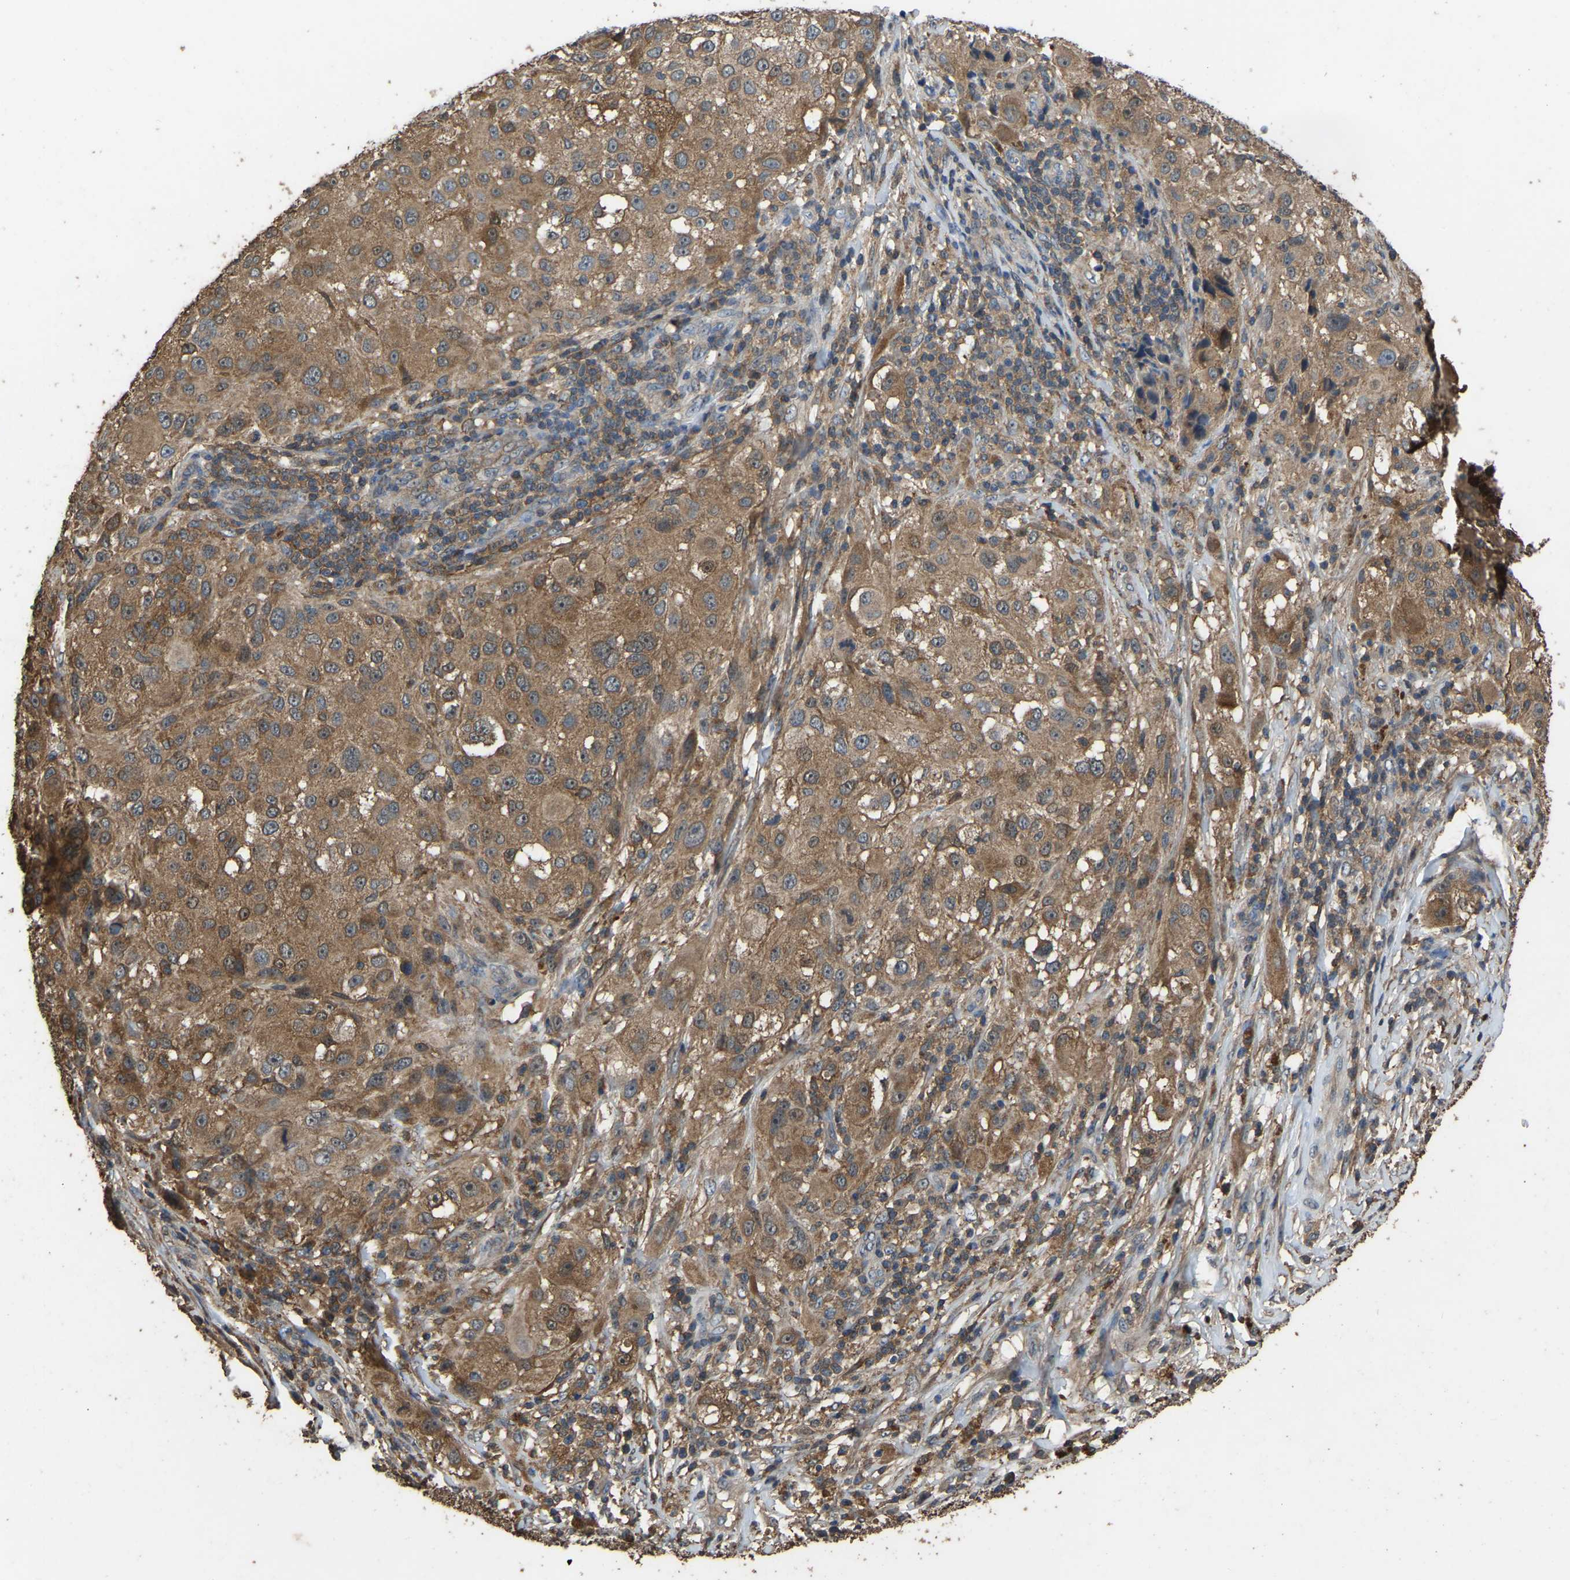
{"staining": {"intensity": "moderate", "quantity": ">75%", "location": "cytoplasmic/membranous"}, "tissue": "melanoma", "cell_type": "Tumor cells", "image_type": "cancer", "snomed": [{"axis": "morphology", "description": "Necrosis, NOS"}, {"axis": "morphology", "description": "Malignant melanoma, NOS"}, {"axis": "topography", "description": "Skin"}], "caption": "Immunohistochemical staining of melanoma demonstrates medium levels of moderate cytoplasmic/membranous staining in about >75% of tumor cells.", "gene": "FHIT", "patient": {"sex": "female", "age": 87}}